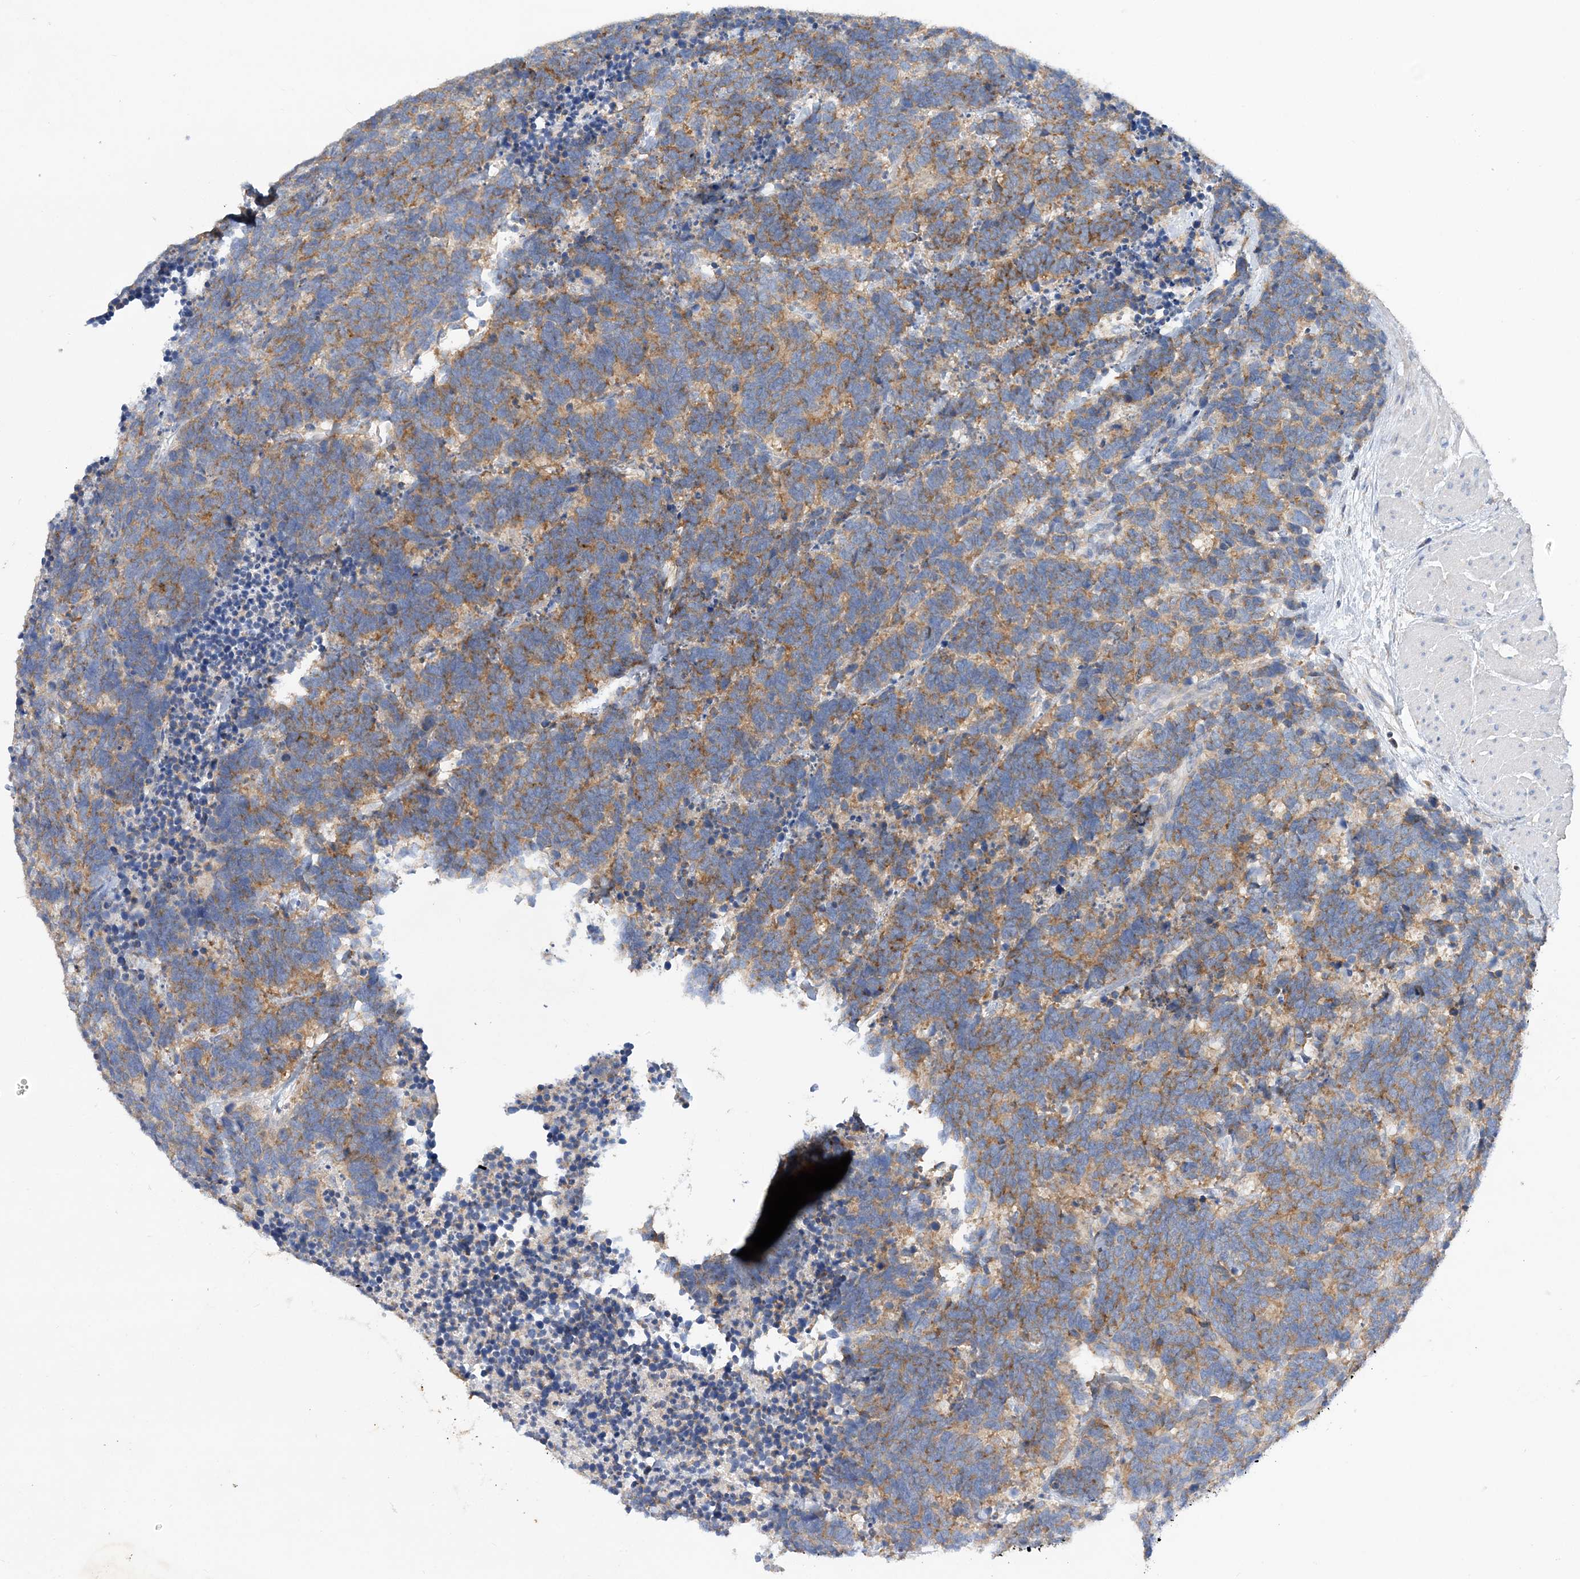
{"staining": {"intensity": "moderate", "quantity": ">75%", "location": "cytoplasmic/membranous"}, "tissue": "carcinoid", "cell_type": "Tumor cells", "image_type": "cancer", "snomed": [{"axis": "morphology", "description": "Carcinoma, NOS"}, {"axis": "morphology", "description": "Carcinoid, malignant, NOS"}, {"axis": "topography", "description": "Urinary bladder"}], "caption": "Carcinoma stained for a protein (brown) demonstrates moderate cytoplasmic/membranous positive expression in about >75% of tumor cells.", "gene": "GRINA", "patient": {"sex": "male", "age": 57}}